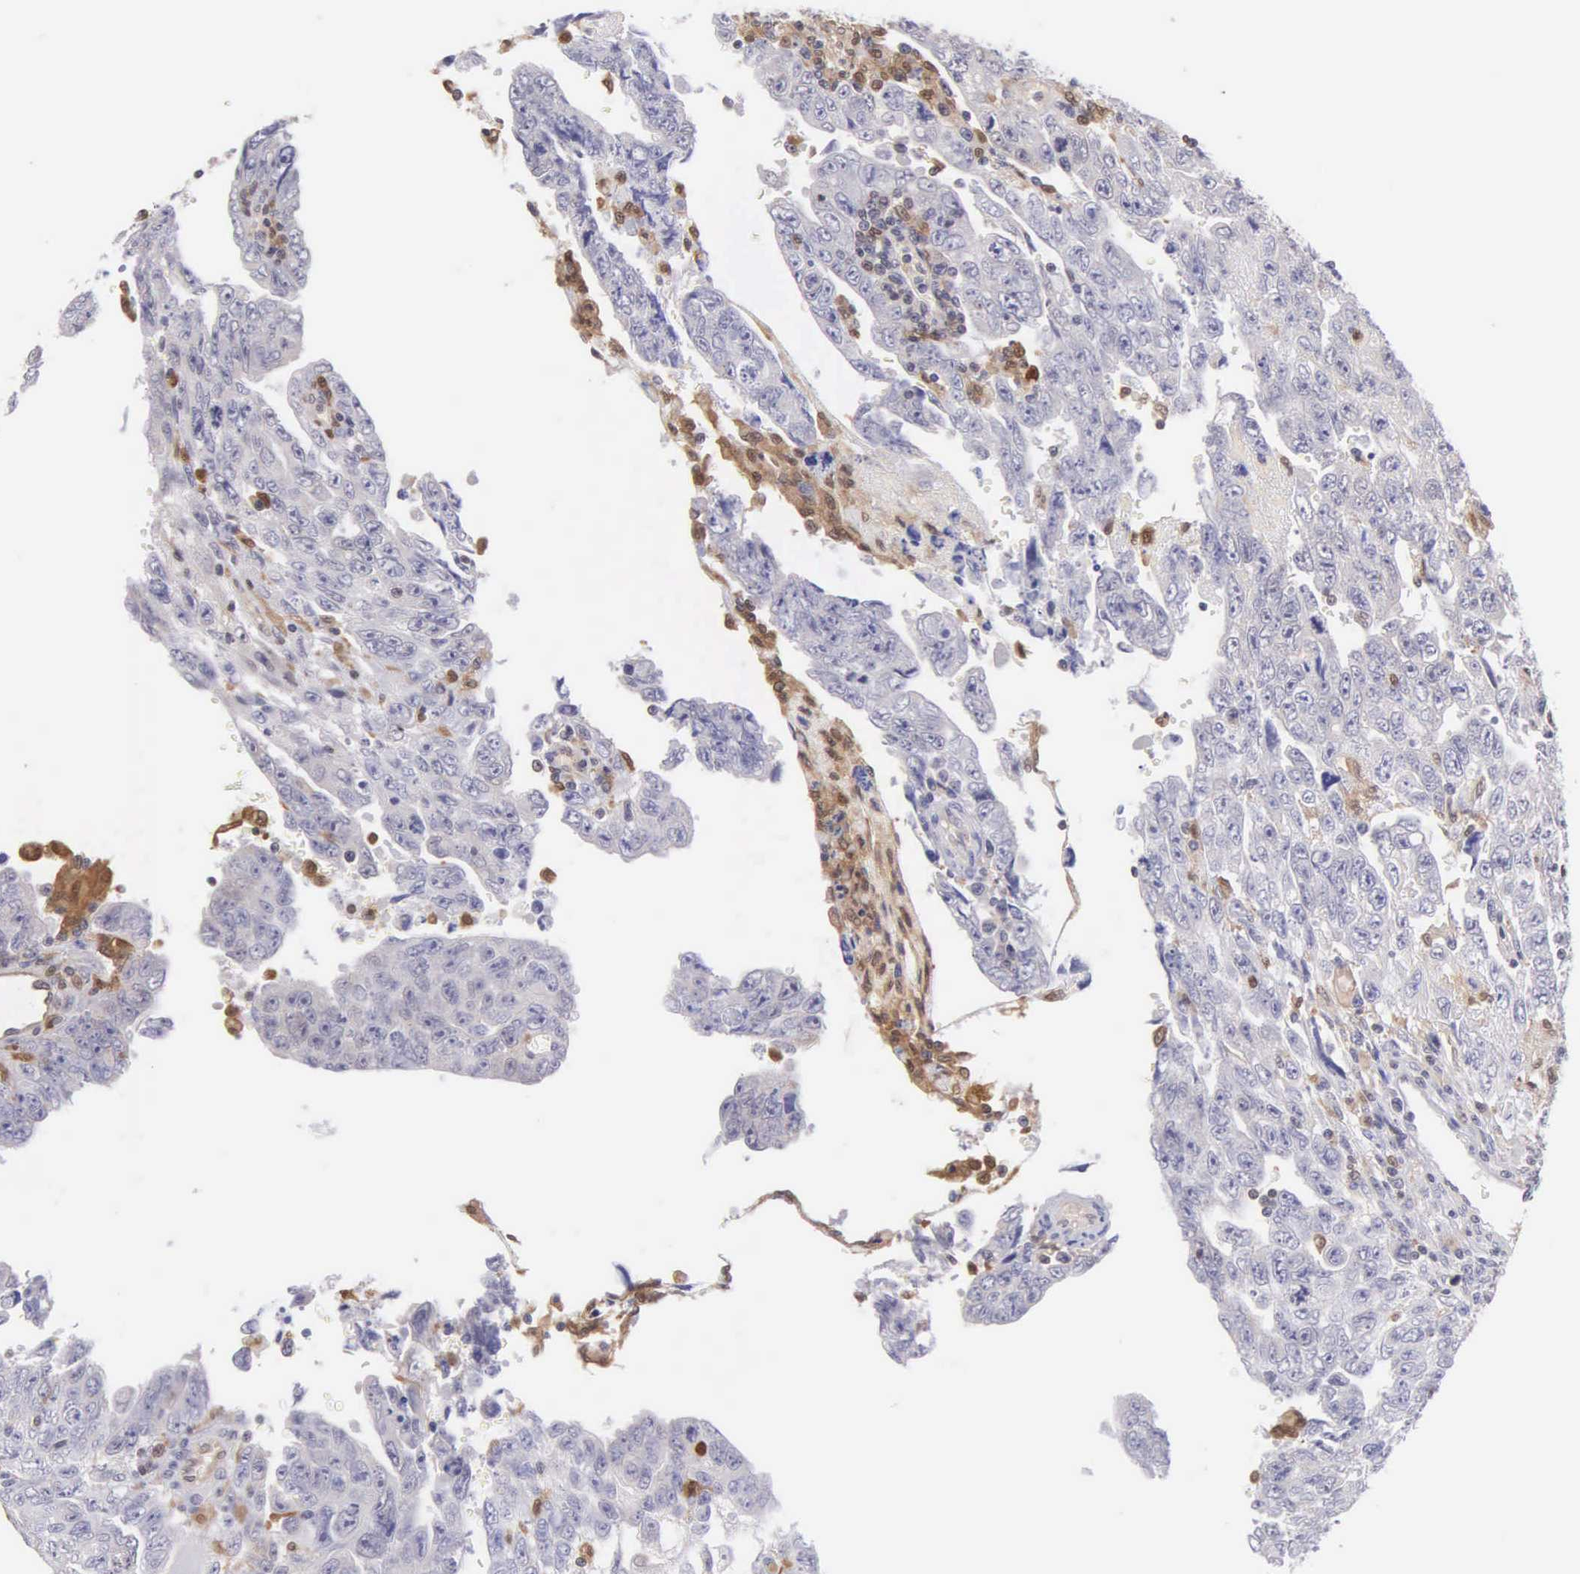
{"staining": {"intensity": "negative", "quantity": "none", "location": "none"}, "tissue": "testis cancer", "cell_type": "Tumor cells", "image_type": "cancer", "snomed": [{"axis": "morphology", "description": "Carcinoma, Embryonal, NOS"}, {"axis": "topography", "description": "Testis"}], "caption": "This photomicrograph is of testis embryonal carcinoma stained with IHC to label a protein in brown with the nuclei are counter-stained blue. There is no positivity in tumor cells.", "gene": "BID", "patient": {"sex": "male", "age": 28}}